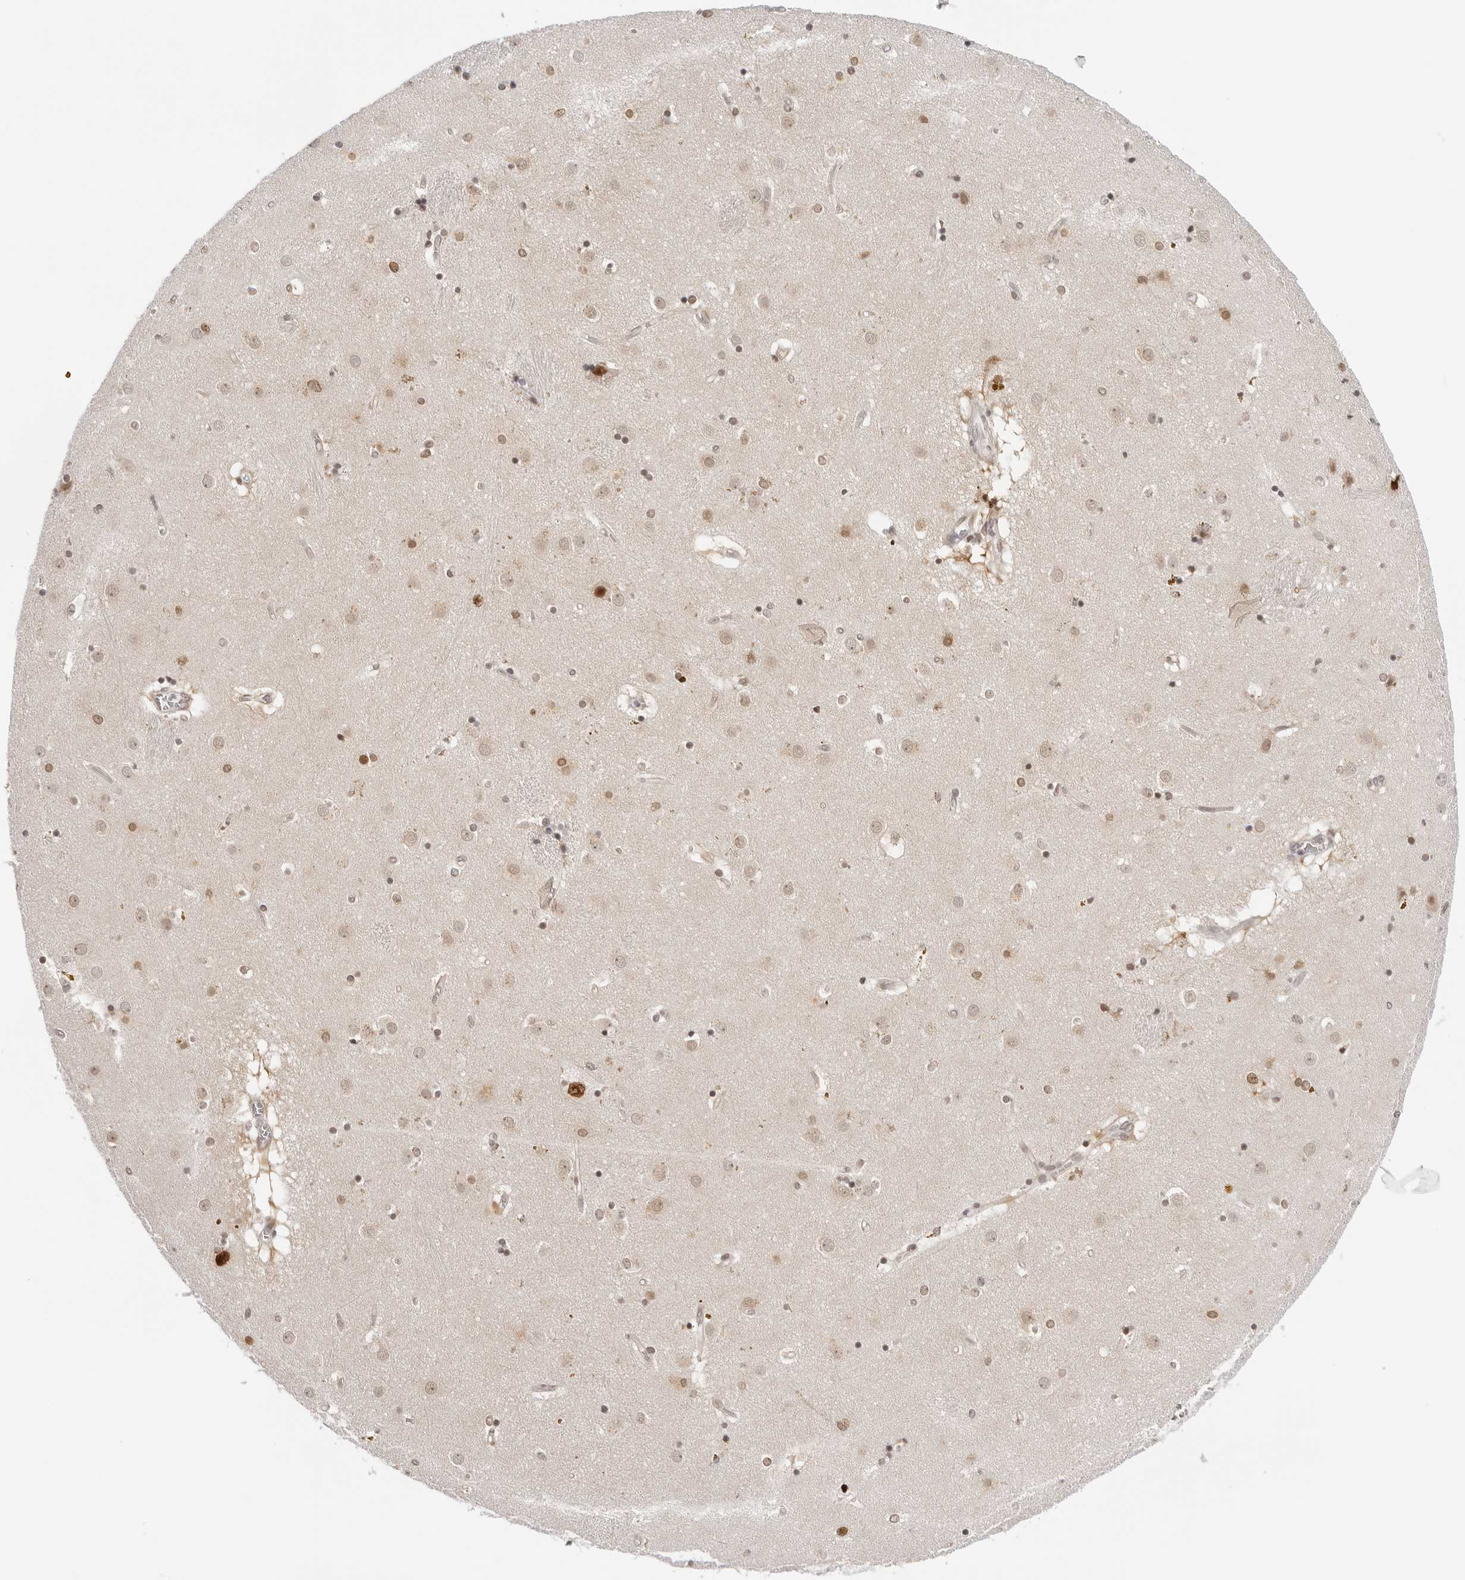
{"staining": {"intensity": "moderate", "quantity": "25%-75%", "location": "nuclear"}, "tissue": "caudate", "cell_type": "Glial cells", "image_type": "normal", "snomed": [{"axis": "morphology", "description": "Normal tissue, NOS"}, {"axis": "topography", "description": "Lateral ventricle wall"}], "caption": "Immunohistochemistry (IHC) photomicrograph of normal human caudate stained for a protein (brown), which reveals medium levels of moderate nuclear expression in about 25%-75% of glial cells.", "gene": "WDR77", "patient": {"sex": "male", "age": 70}}